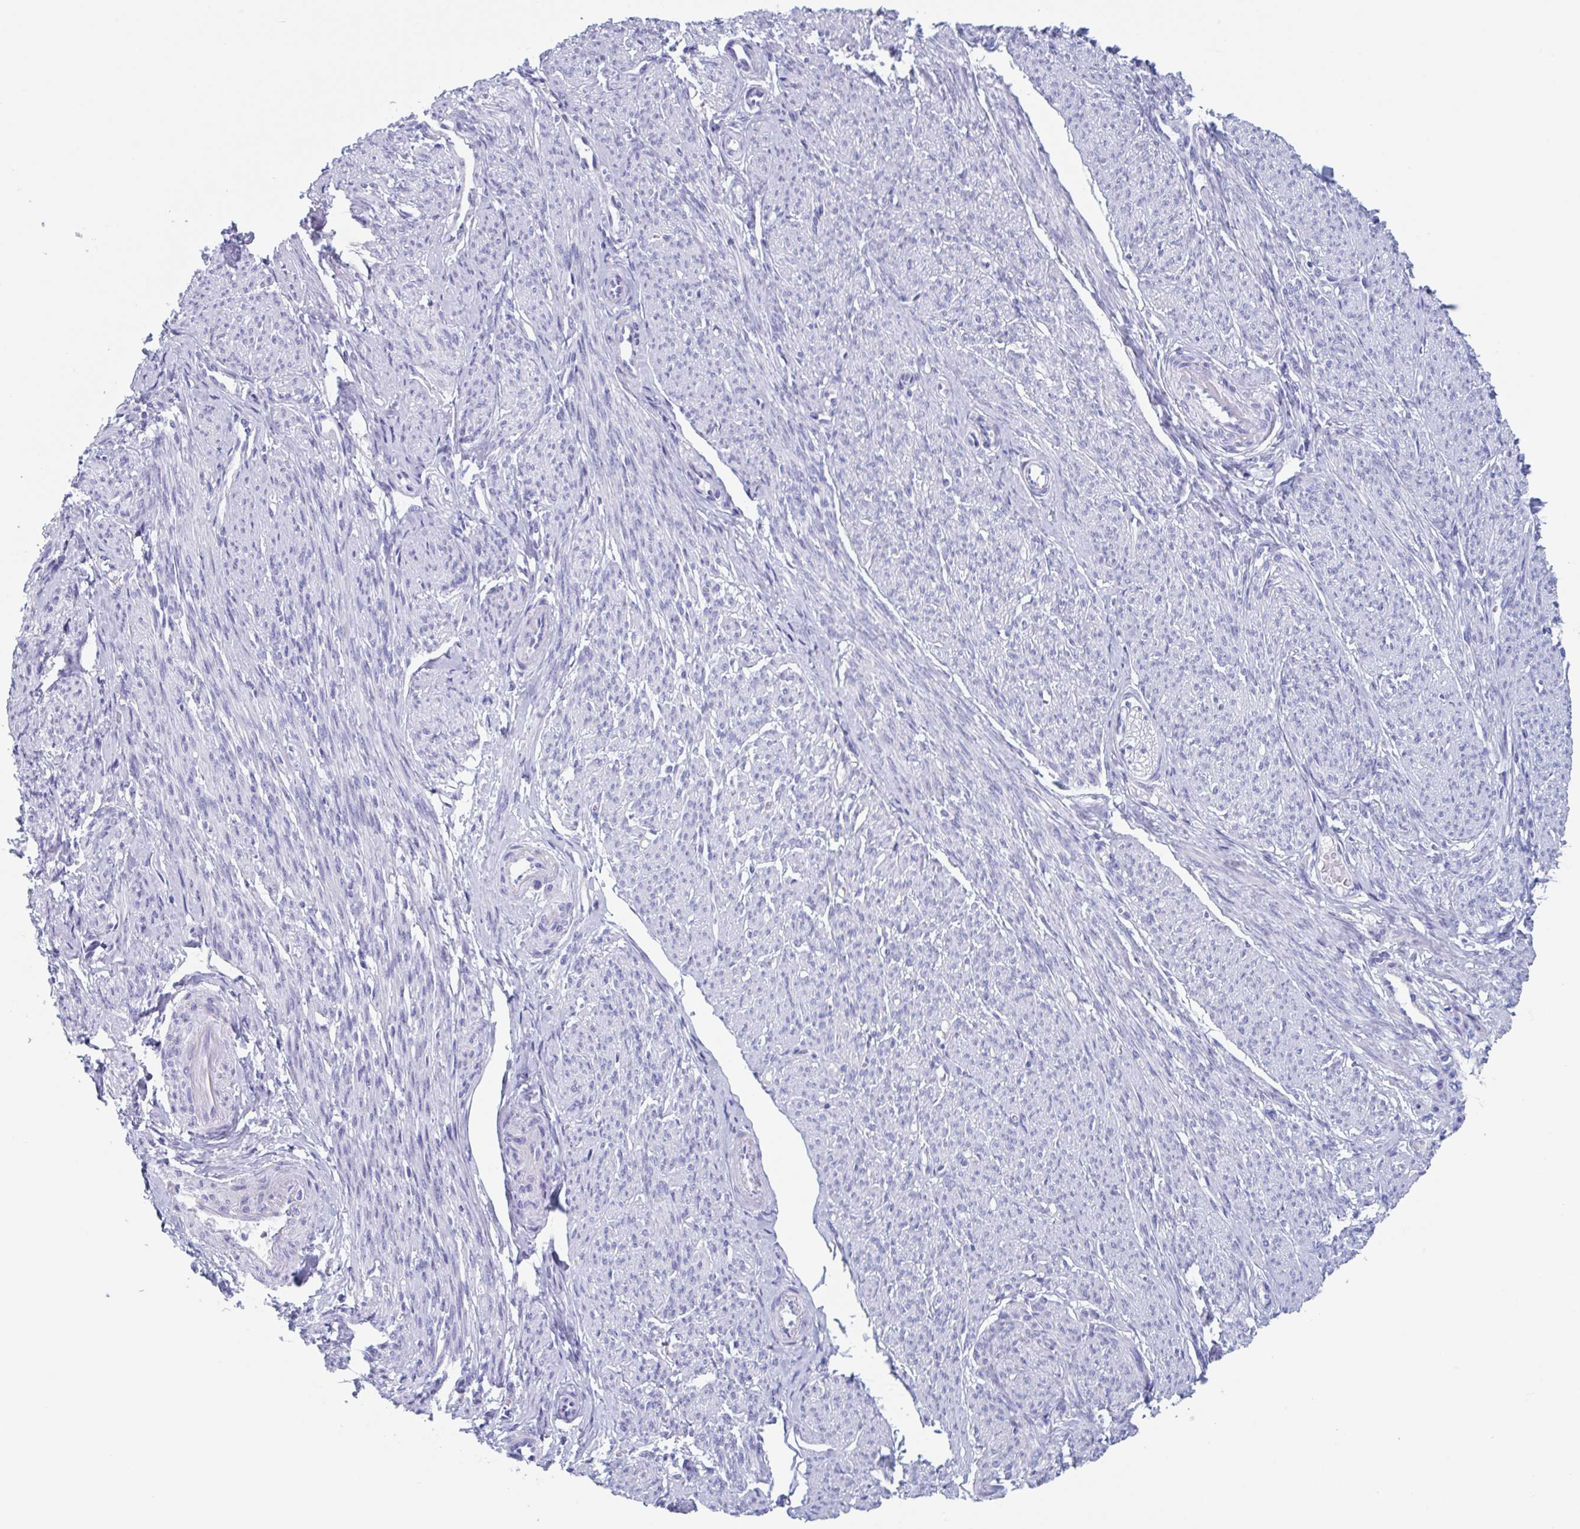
{"staining": {"intensity": "negative", "quantity": "none", "location": "none"}, "tissue": "smooth muscle", "cell_type": "Smooth muscle cells", "image_type": "normal", "snomed": [{"axis": "morphology", "description": "Normal tissue, NOS"}, {"axis": "topography", "description": "Smooth muscle"}], "caption": "Smooth muscle cells show no significant protein expression in unremarkable smooth muscle. (Stains: DAB immunohistochemistry with hematoxylin counter stain, Microscopy: brightfield microscopy at high magnification).", "gene": "ZPBP", "patient": {"sex": "female", "age": 65}}